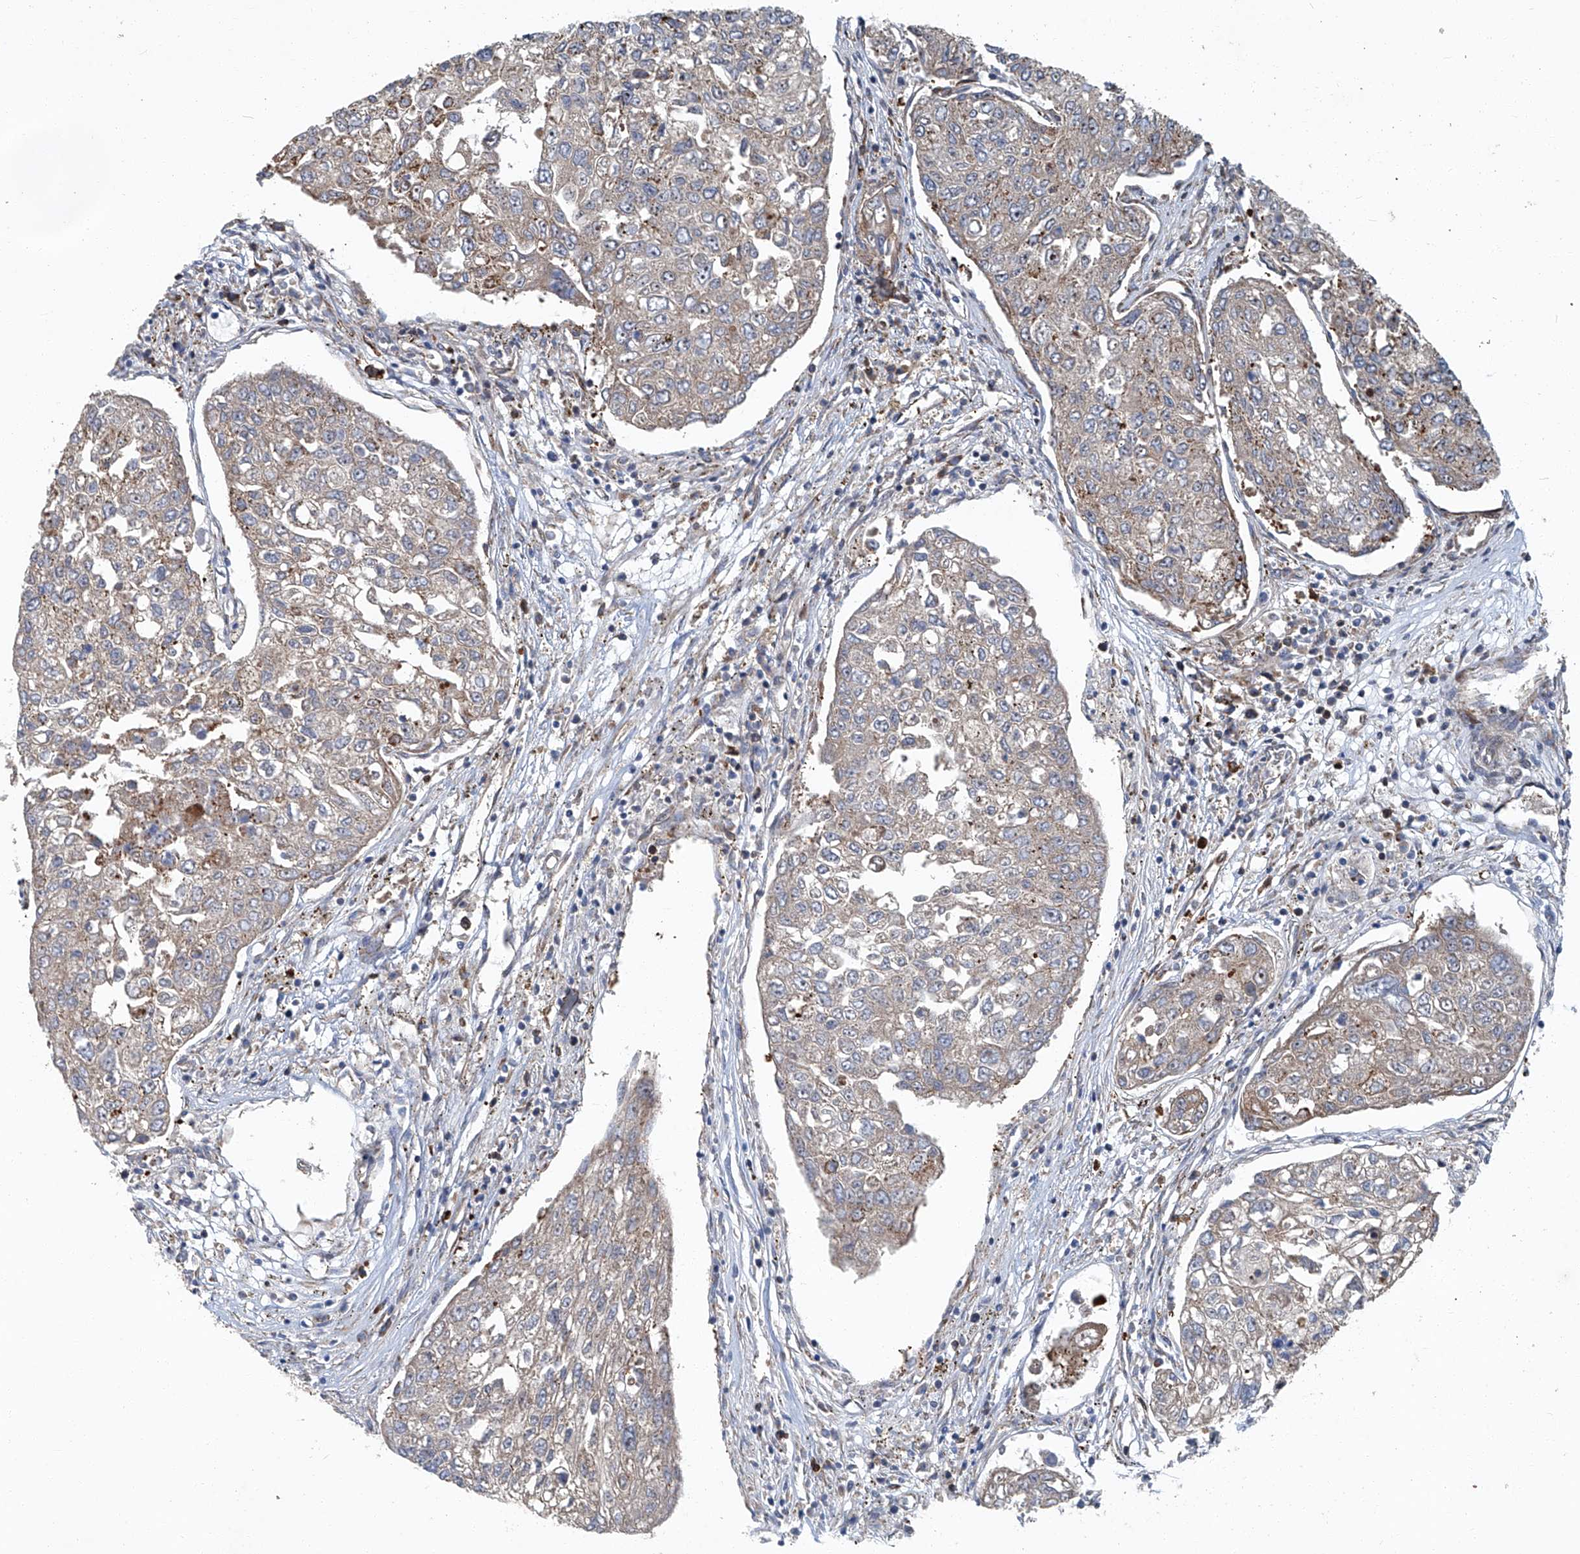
{"staining": {"intensity": "weak", "quantity": "<25%", "location": "cytoplasmic/membranous"}, "tissue": "urothelial cancer", "cell_type": "Tumor cells", "image_type": "cancer", "snomed": [{"axis": "morphology", "description": "Urothelial carcinoma, High grade"}, {"axis": "topography", "description": "Lymph node"}, {"axis": "topography", "description": "Urinary bladder"}], "caption": "High-grade urothelial carcinoma stained for a protein using IHC exhibits no staining tumor cells.", "gene": "GPR132", "patient": {"sex": "male", "age": 51}}